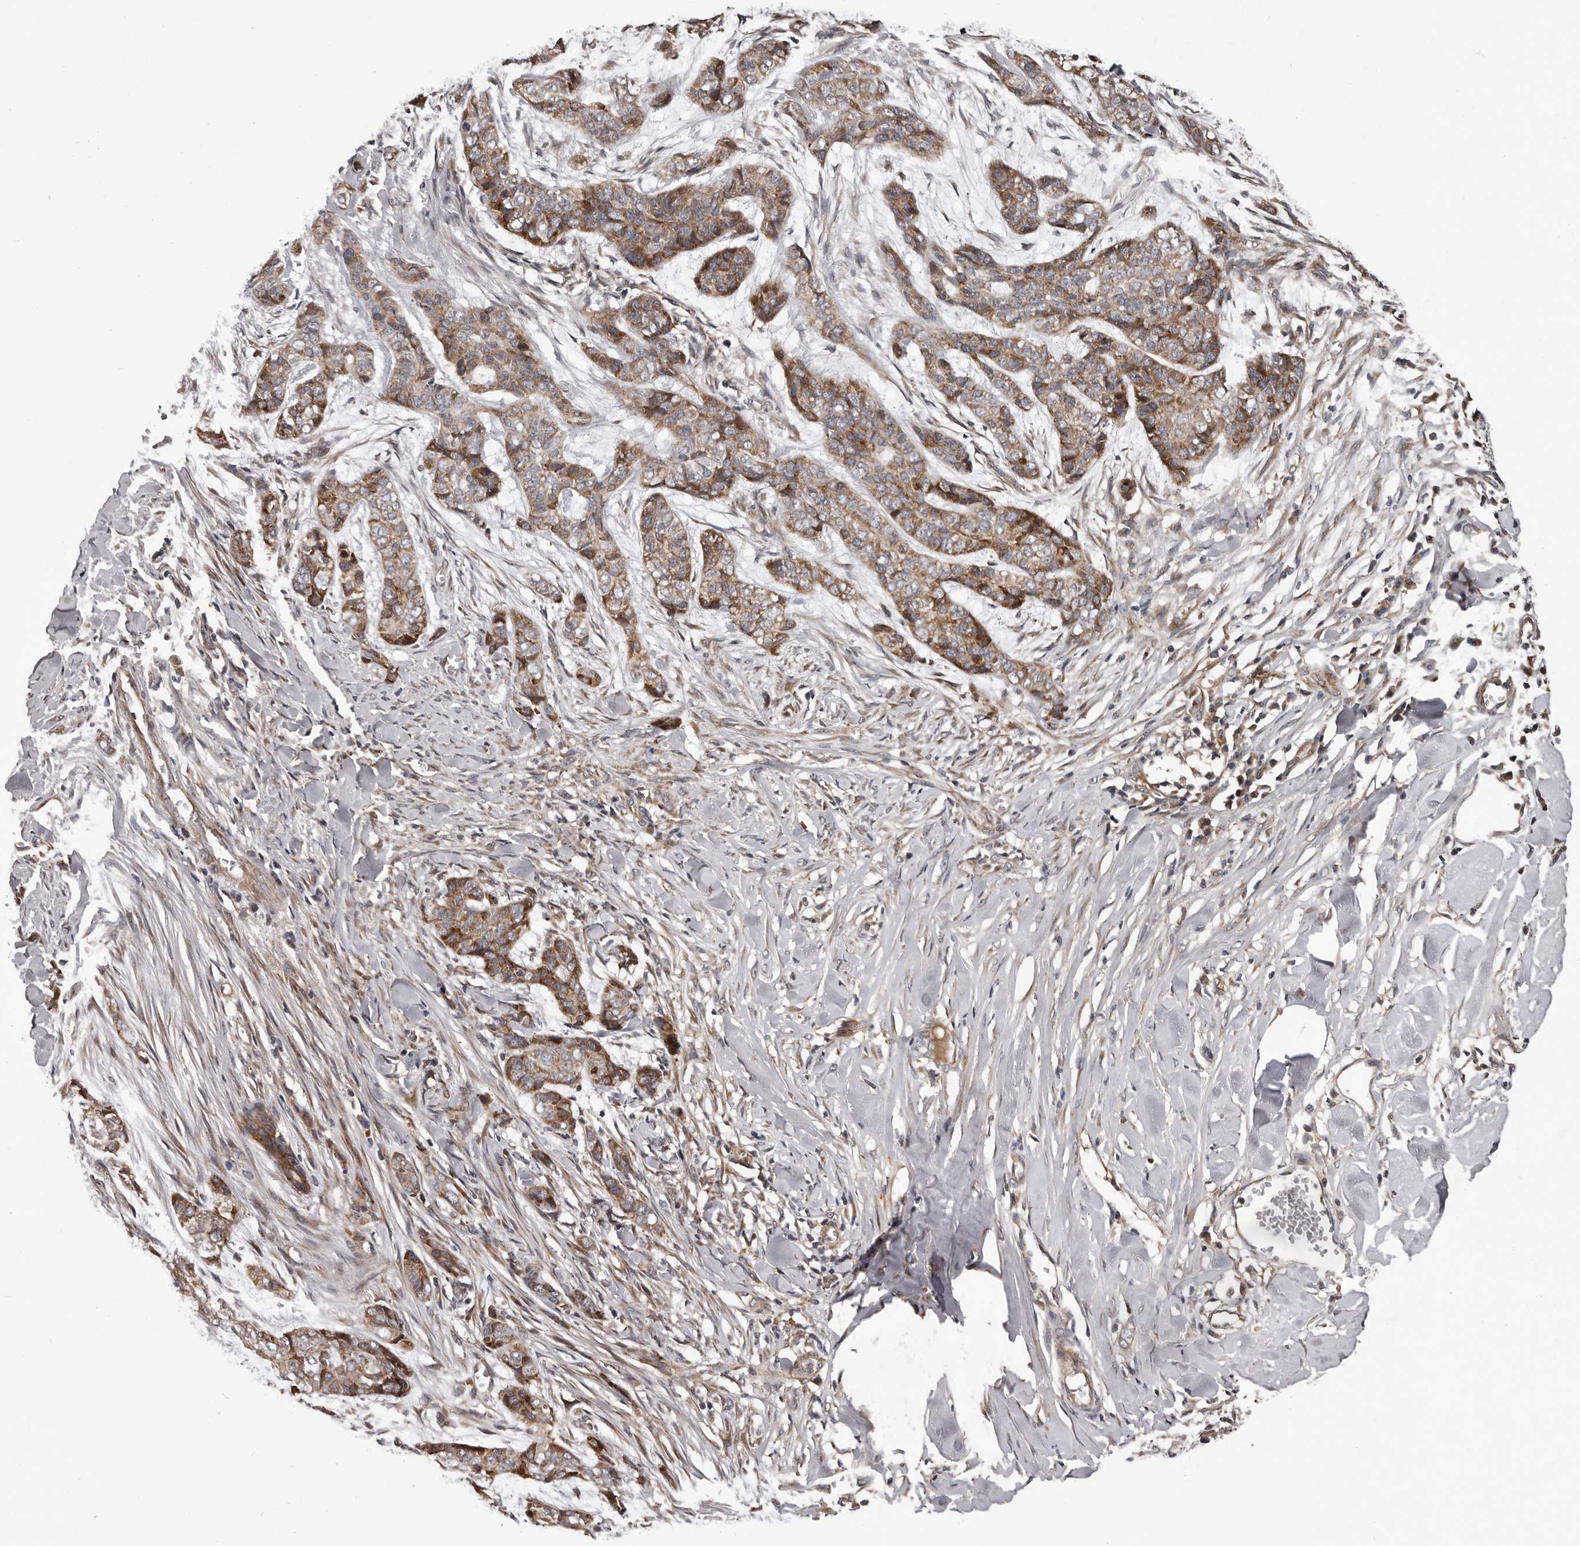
{"staining": {"intensity": "moderate", "quantity": ">75%", "location": "cytoplasmic/membranous"}, "tissue": "skin cancer", "cell_type": "Tumor cells", "image_type": "cancer", "snomed": [{"axis": "morphology", "description": "Basal cell carcinoma"}, {"axis": "topography", "description": "Skin"}], "caption": "Tumor cells show moderate cytoplasmic/membranous positivity in approximately >75% of cells in skin basal cell carcinoma. Nuclei are stained in blue.", "gene": "VPS37A", "patient": {"sex": "female", "age": 64}}